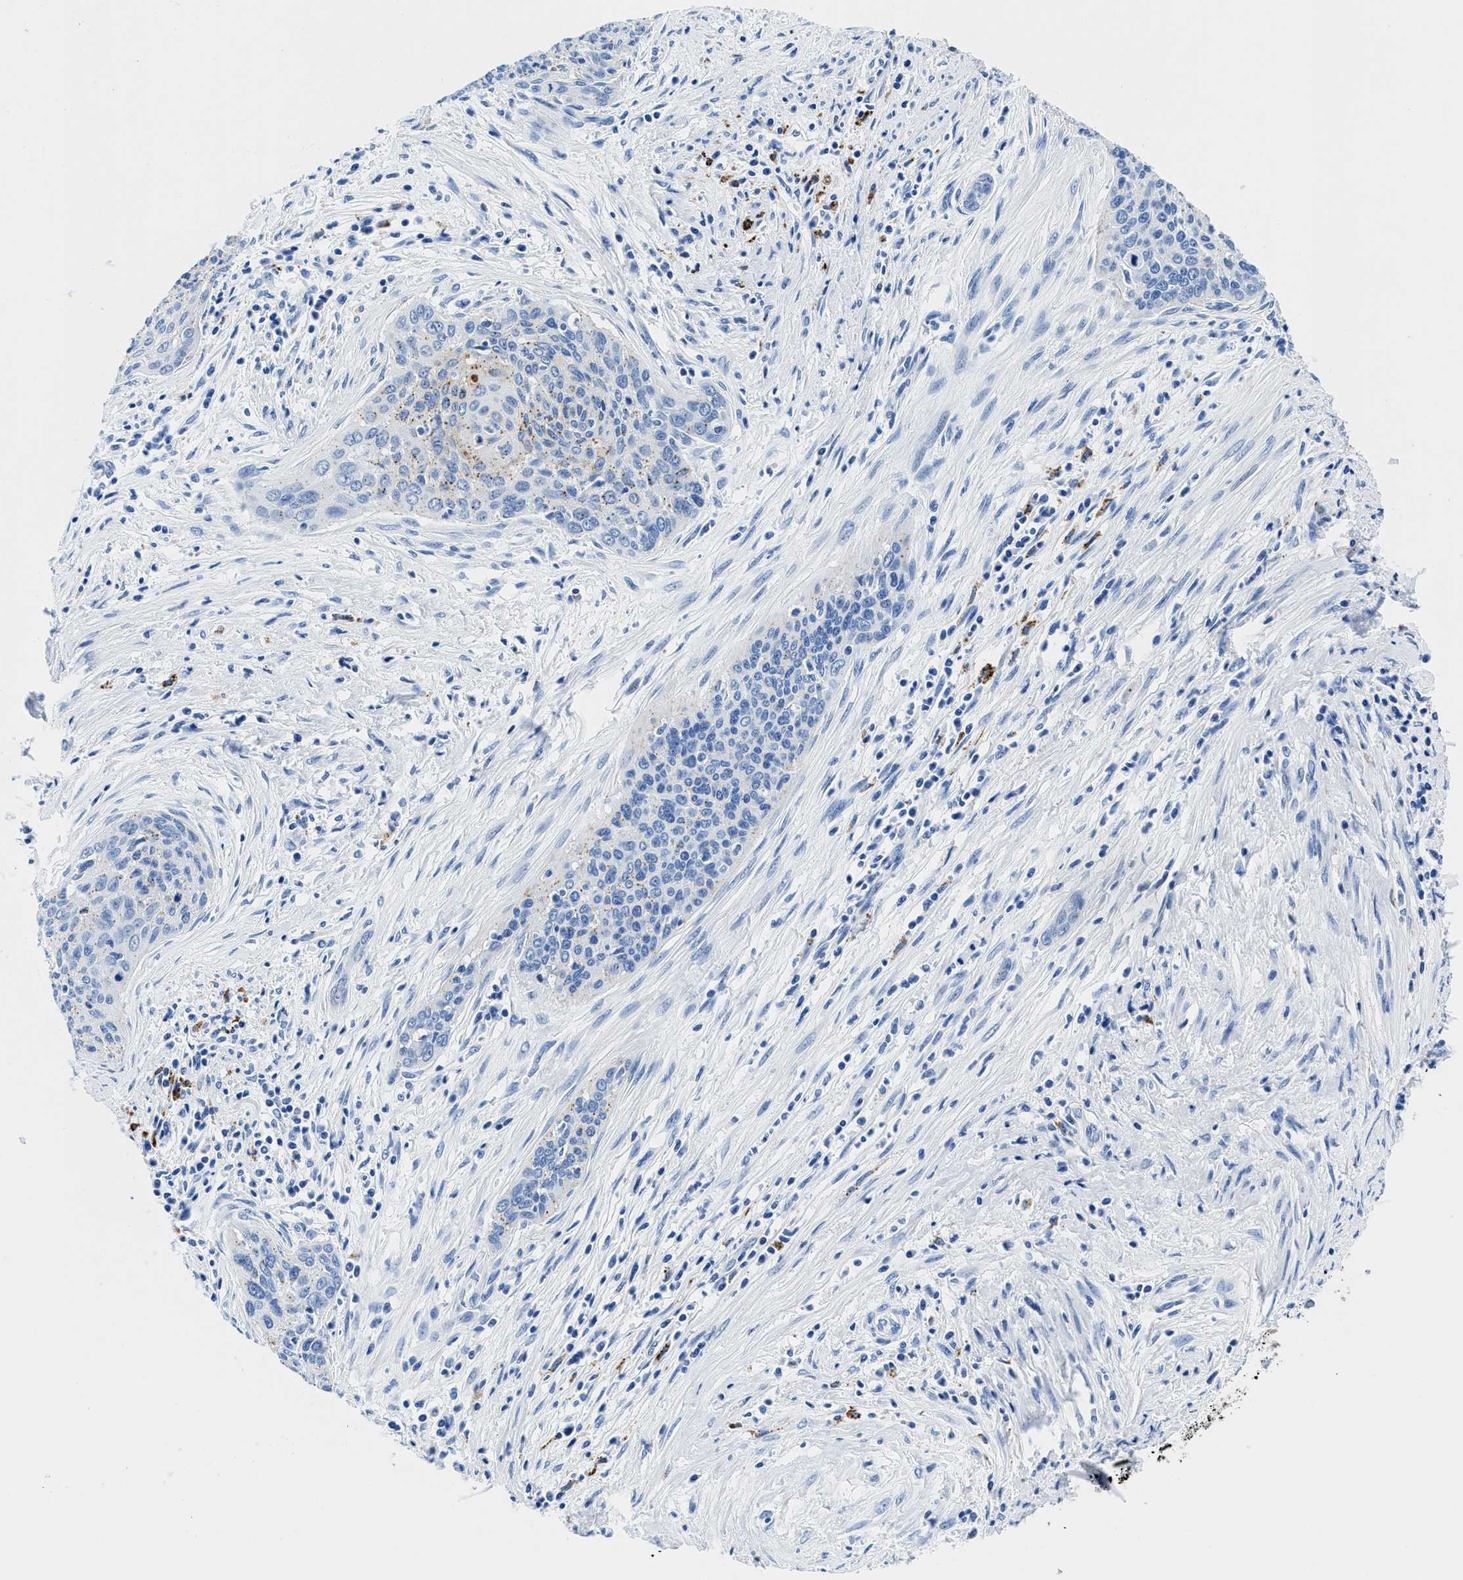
{"staining": {"intensity": "moderate", "quantity": "<25%", "location": "cytoplasmic/membranous"}, "tissue": "cervical cancer", "cell_type": "Tumor cells", "image_type": "cancer", "snomed": [{"axis": "morphology", "description": "Squamous cell carcinoma, NOS"}, {"axis": "topography", "description": "Cervix"}], "caption": "Immunohistochemistry of human cervical cancer (squamous cell carcinoma) reveals low levels of moderate cytoplasmic/membranous staining in approximately <25% of tumor cells. (DAB (3,3'-diaminobenzidine) IHC with brightfield microscopy, high magnification).", "gene": "OR14K1", "patient": {"sex": "female", "age": 55}}